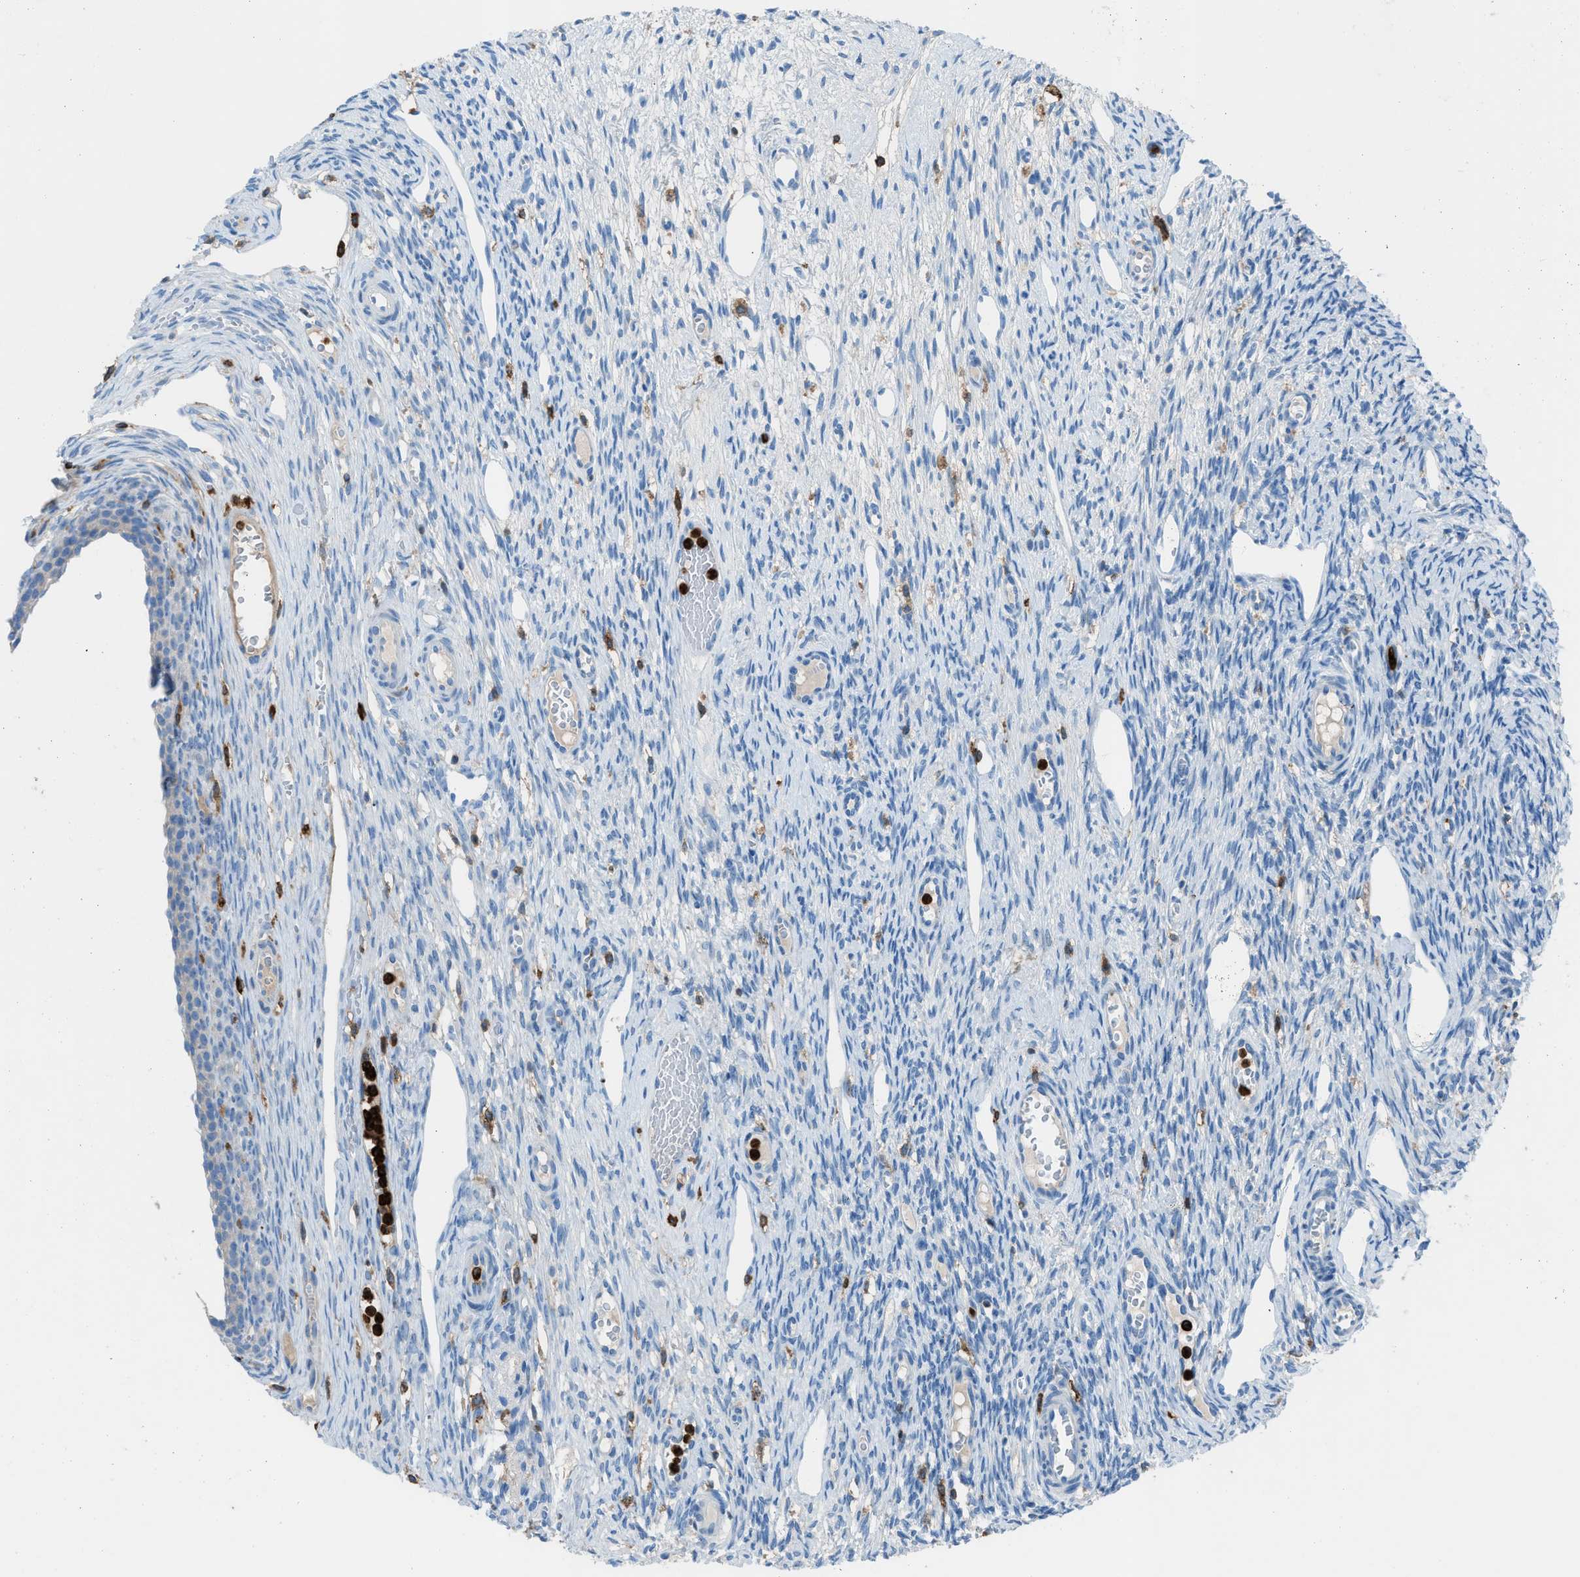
{"staining": {"intensity": "weak", "quantity": "25%-75%", "location": "cytoplasmic/membranous"}, "tissue": "ovary", "cell_type": "Follicle cells", "image_type": "normal", "snomed": [{"axis": "morphology", "description": "Normal tissue, NOS"}, {"axis": "topography", "description": "Ovary"}], "caption": "Human ovary stained with a brown dye displays weak cytoplasmic/membranous positive positivity in approximately 25%-75% of follicle cells.", "gene": "ITGB2", "patient": {"sex": "female", "age": 33}}